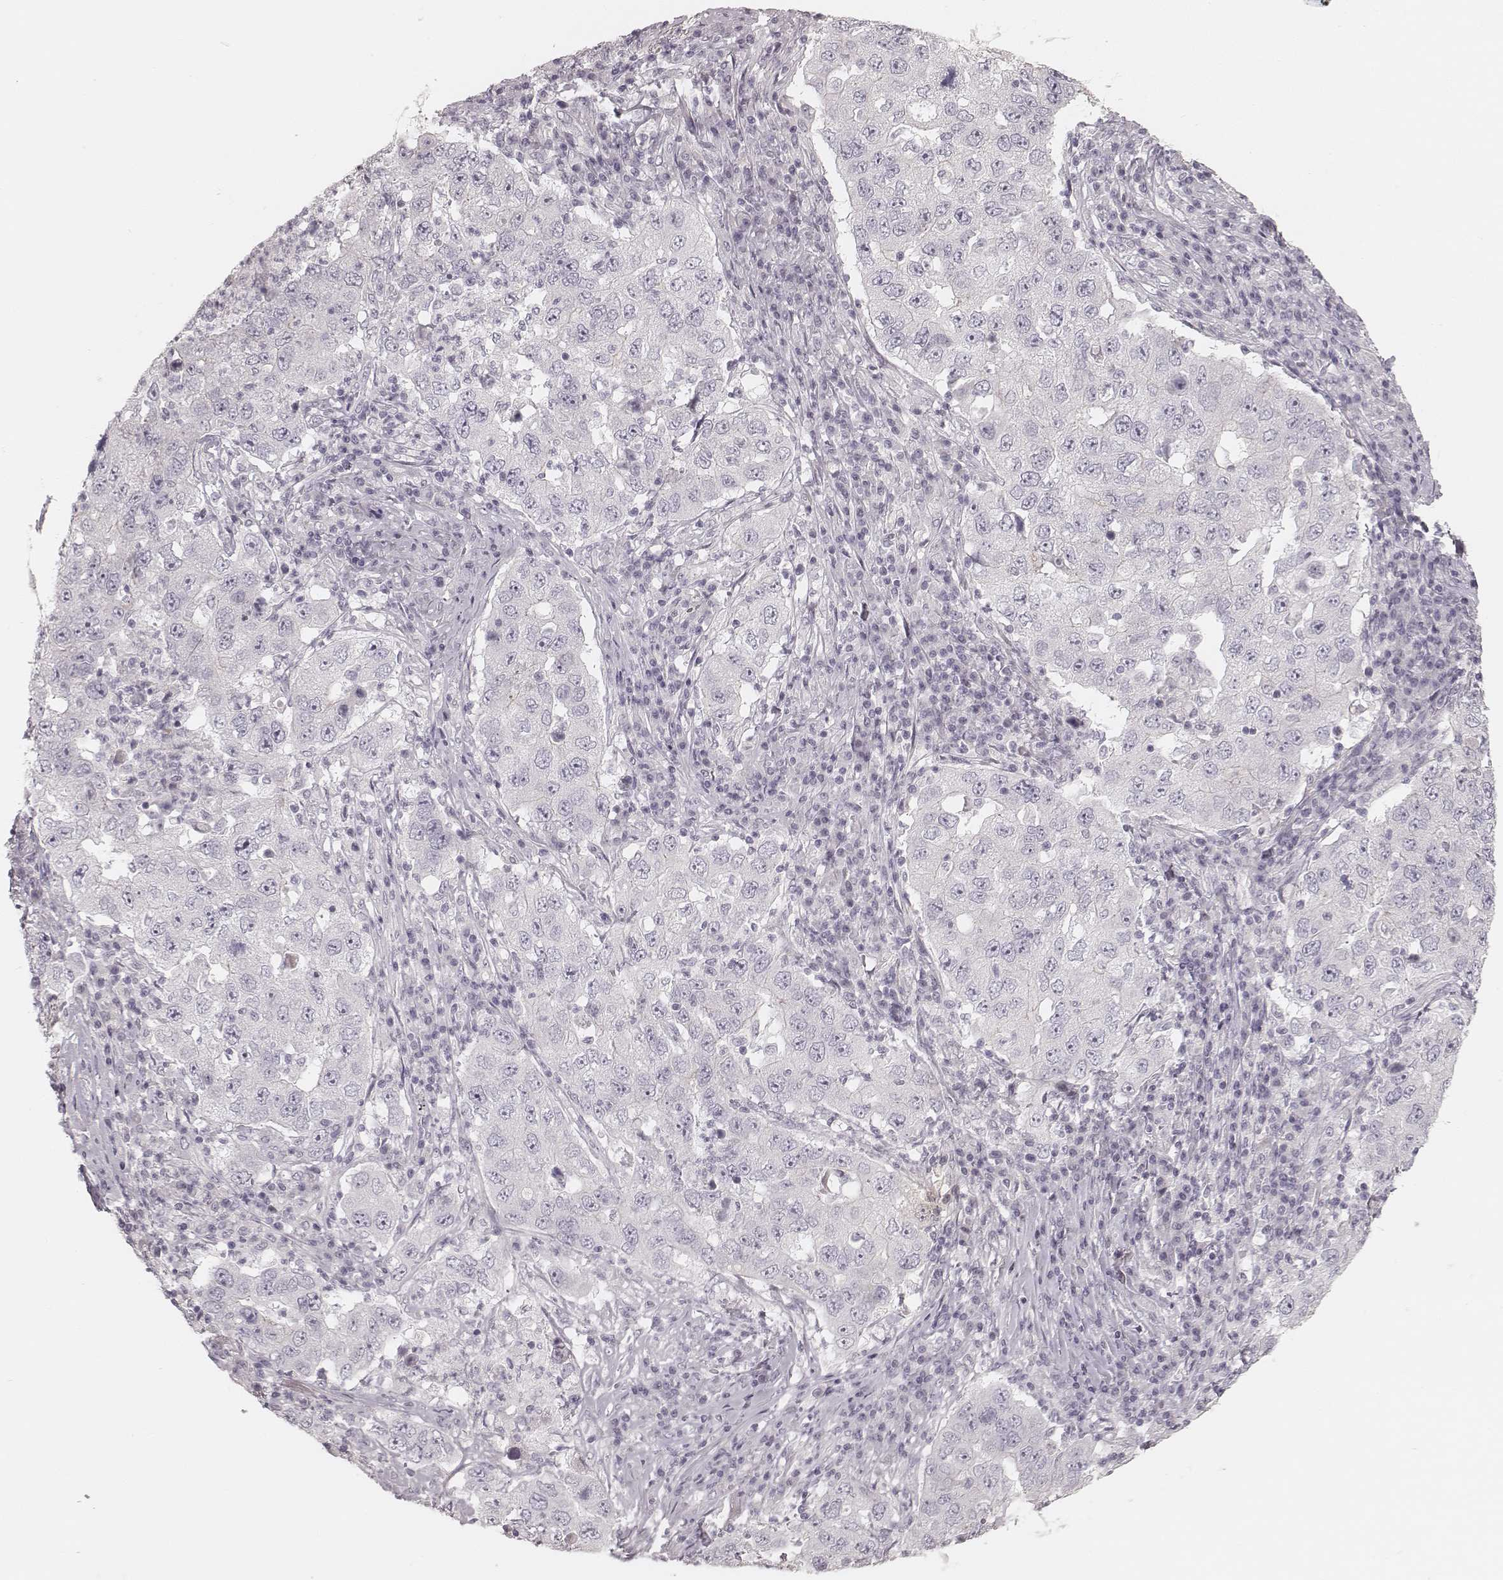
{"staining": {"intensity": "negative", "quantity": "none", "location": "none"}, "tissue": "lung cancer", "cell_type": "Tumor cells", "image_type": "cancer", "snomed": [{"axis": "morphology", "description": "Adenocarcinoma, NOS"}, {"axis": "topography", "description": "Lung"}], "caption": "Immunohistochemistry (IHC) of human adenocarcinoma (lung) displays no staining in tumor cells.", "gene": "SPATA24", "patient": {"sex": "male", "age": 73}}